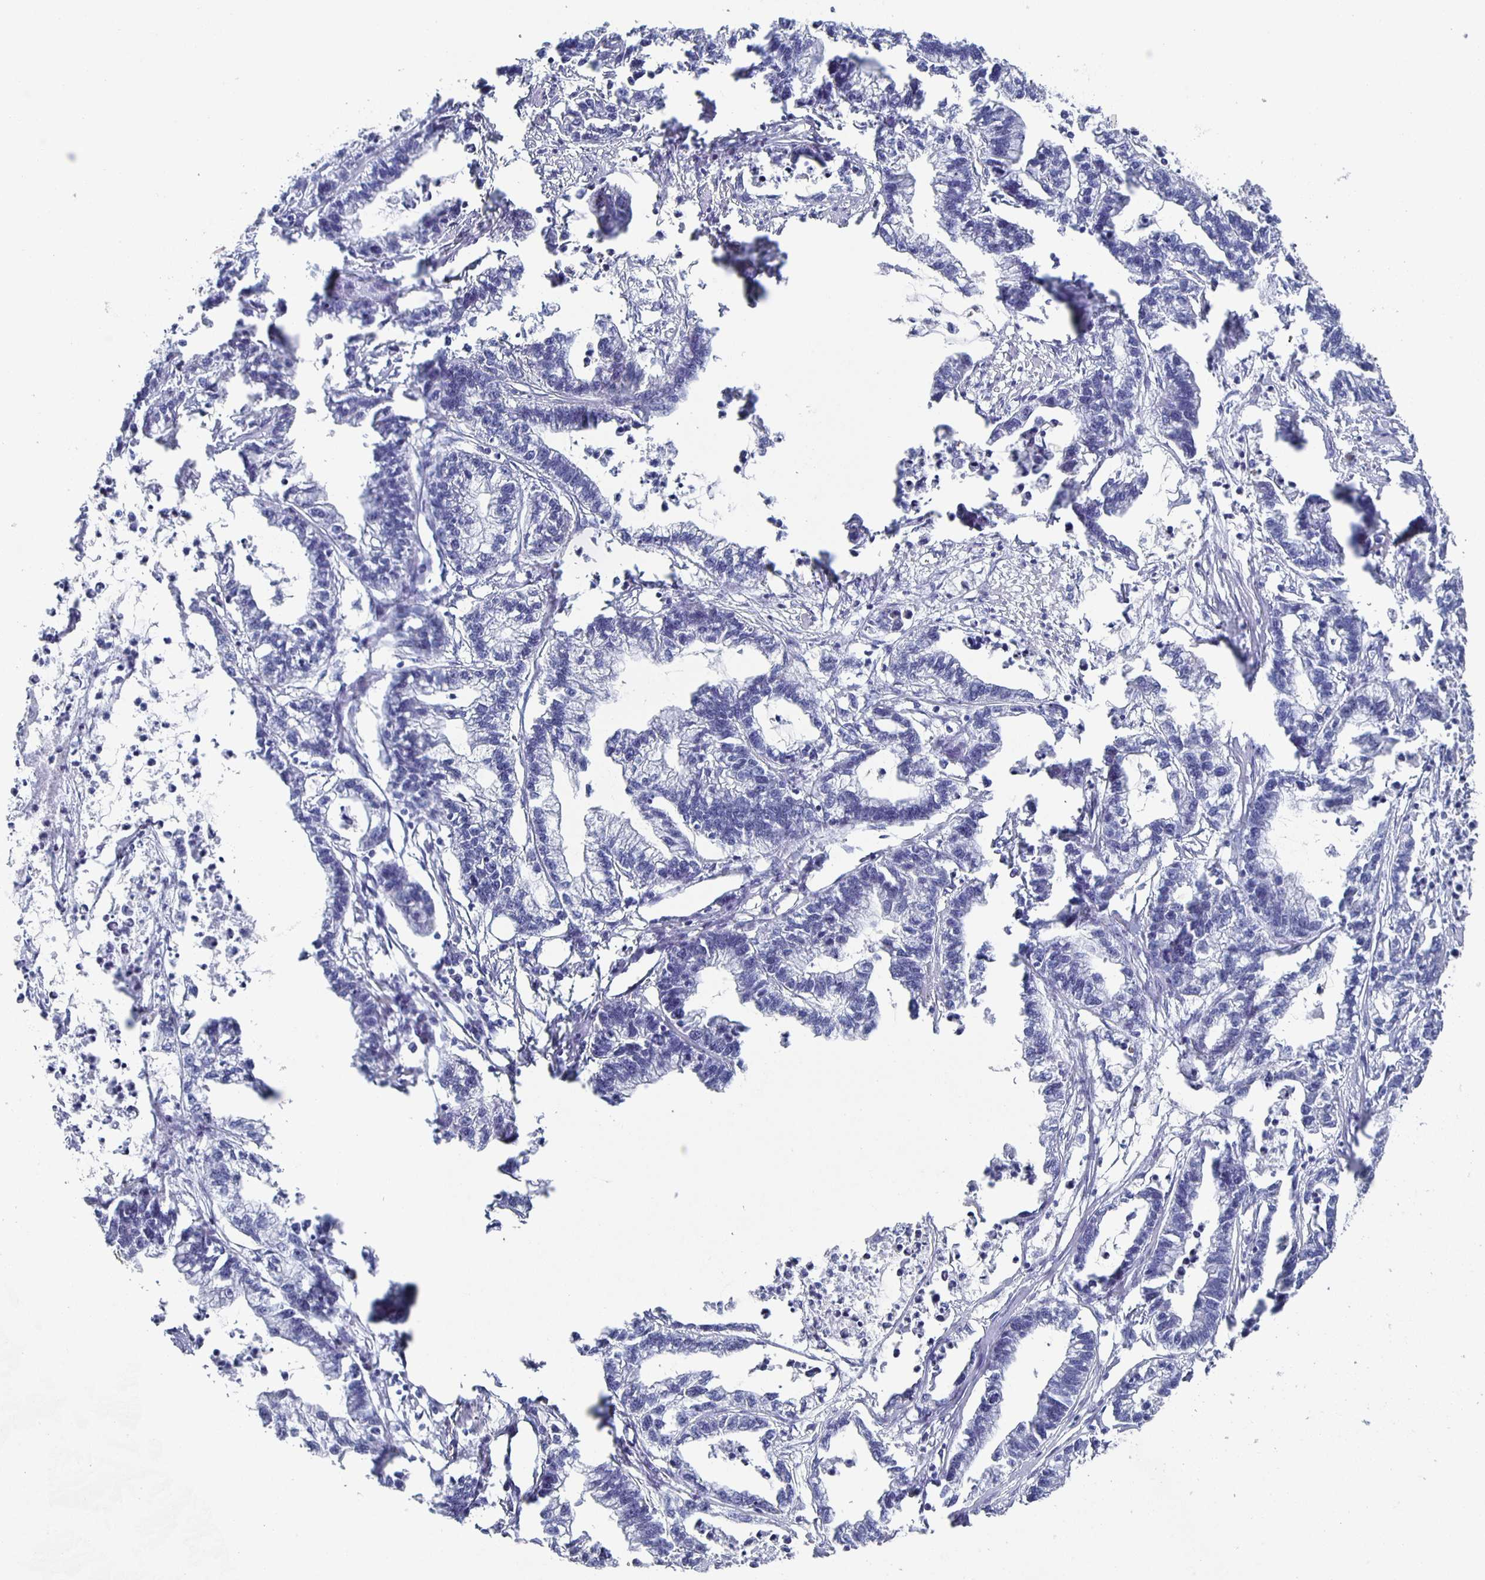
{"staining": {"intensity": "negative", "quantity": "none", "location": "none"}, "tissue": "stomach cancer", "cell_type": "Tumor cells", "image_type": "cancer", "snomed": [{"axis": "morphology", "description": "Adenocarcinoma, NOS"}, {"axis": "topography", "description": "Stomach"}], "caption": "Tumor cells show no significant protein positivity in adenocarcinoma (stomach).", "gene": "CCDC17", "patient": {"sex": "male", "age": 83}}